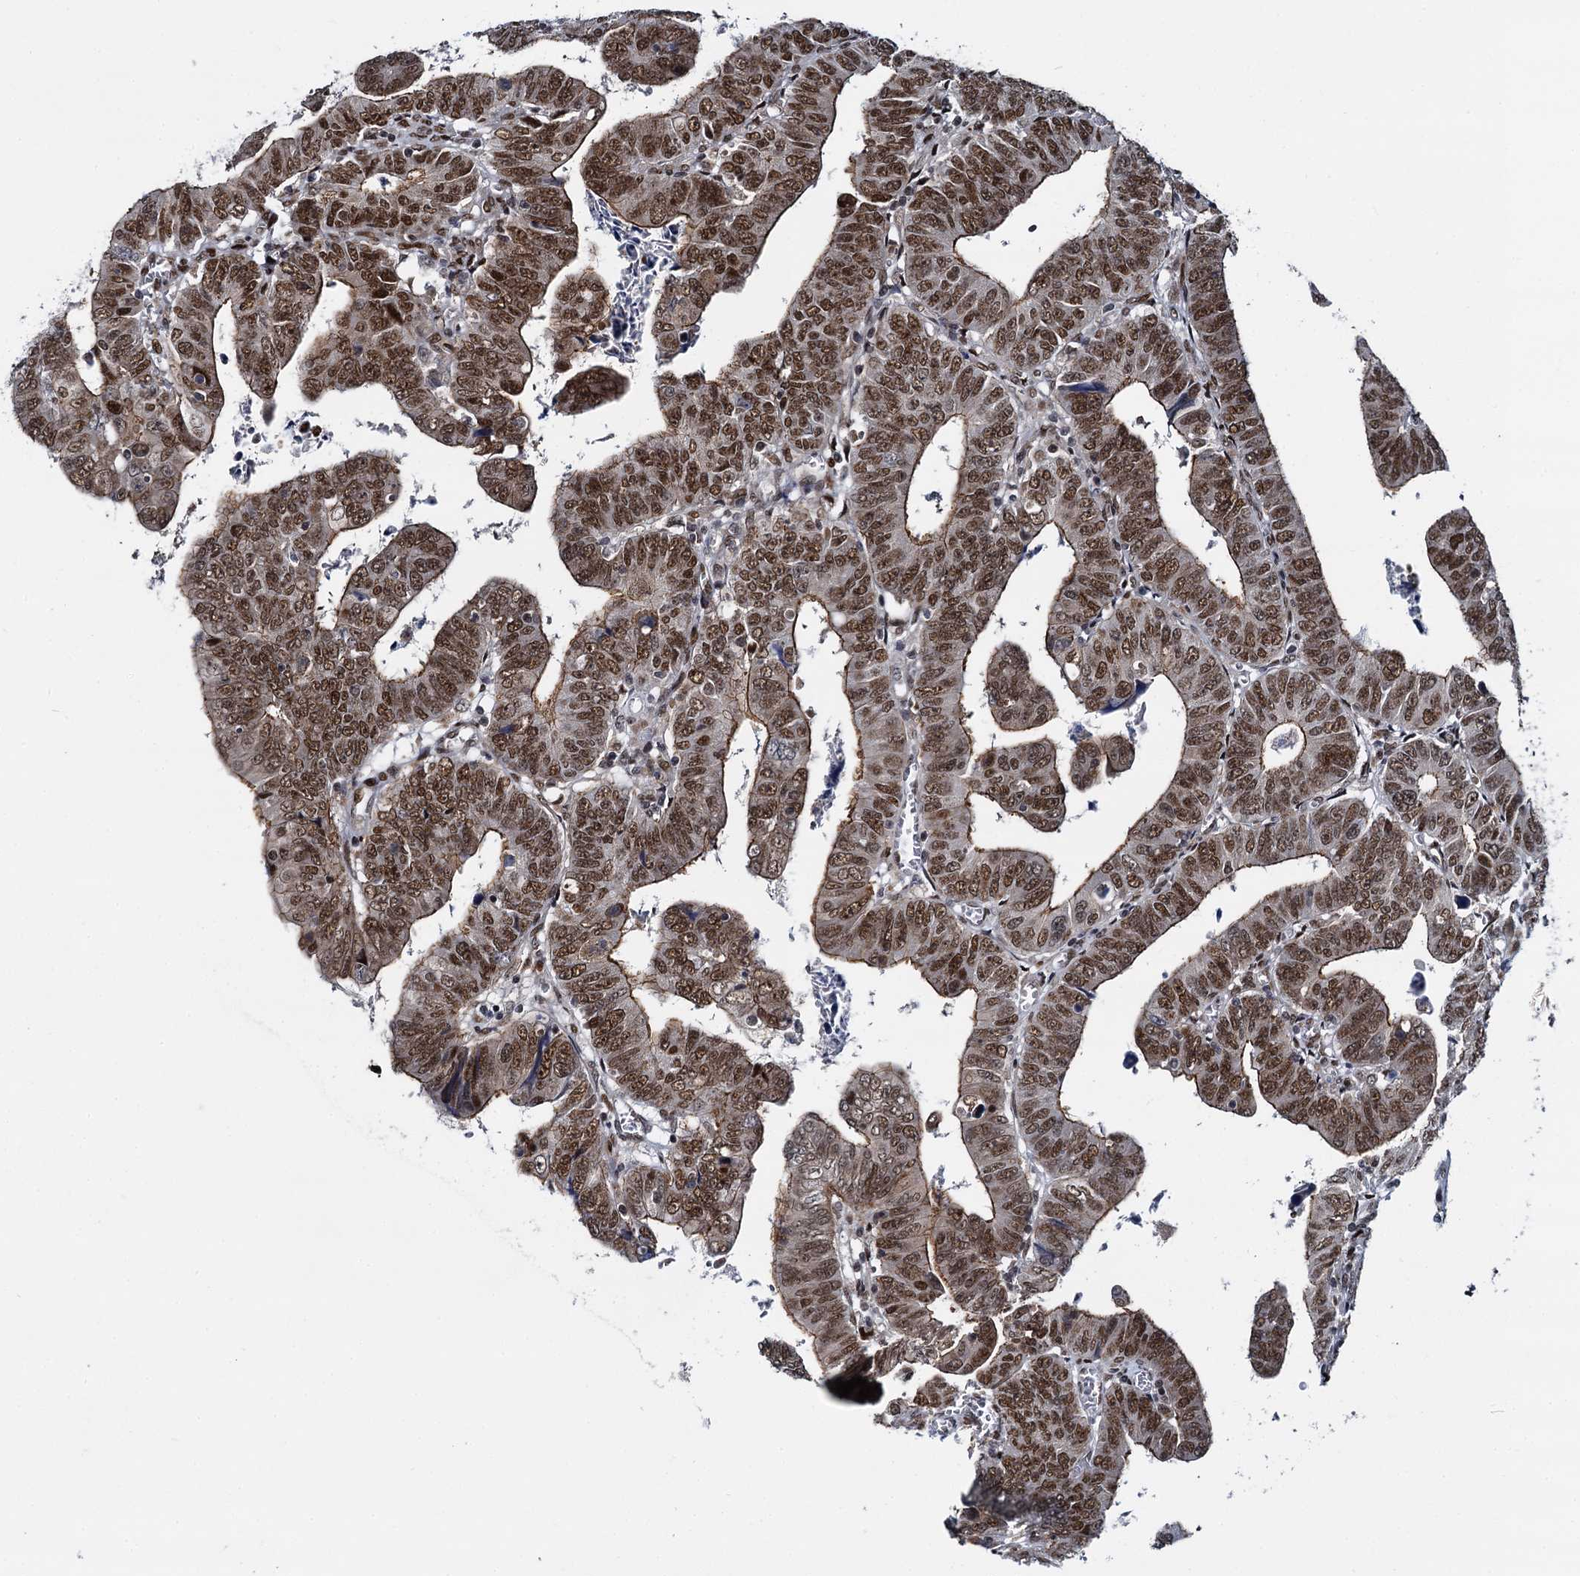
{"staining": {"intensity": "moderate", "quantity": ">75%", "location": "cytoplasmic/membranous,nuclear"}, "tissue": "colorectal cancer", "cell_type": "Tumor cells", "image_type": "cancer", "snomed": [{"axis": "morphology", "description": "Normal tissue, NOS"}, {"axis": "morphology", "description": "Adenocarcinoma, NOS"}, {"axis": "topography", "description": "Rectum"}], "caption": "DAB (3,3'-diaminobenzidine) immunohistochemical staining of adenocarcinoma (colorectal) shows moderate cytoplasmic/membranous and nuclear protein positivity in about >75% of tumor cells.", "gene": "RUFY2", "patient": {"sex": "female", "age": 65}}